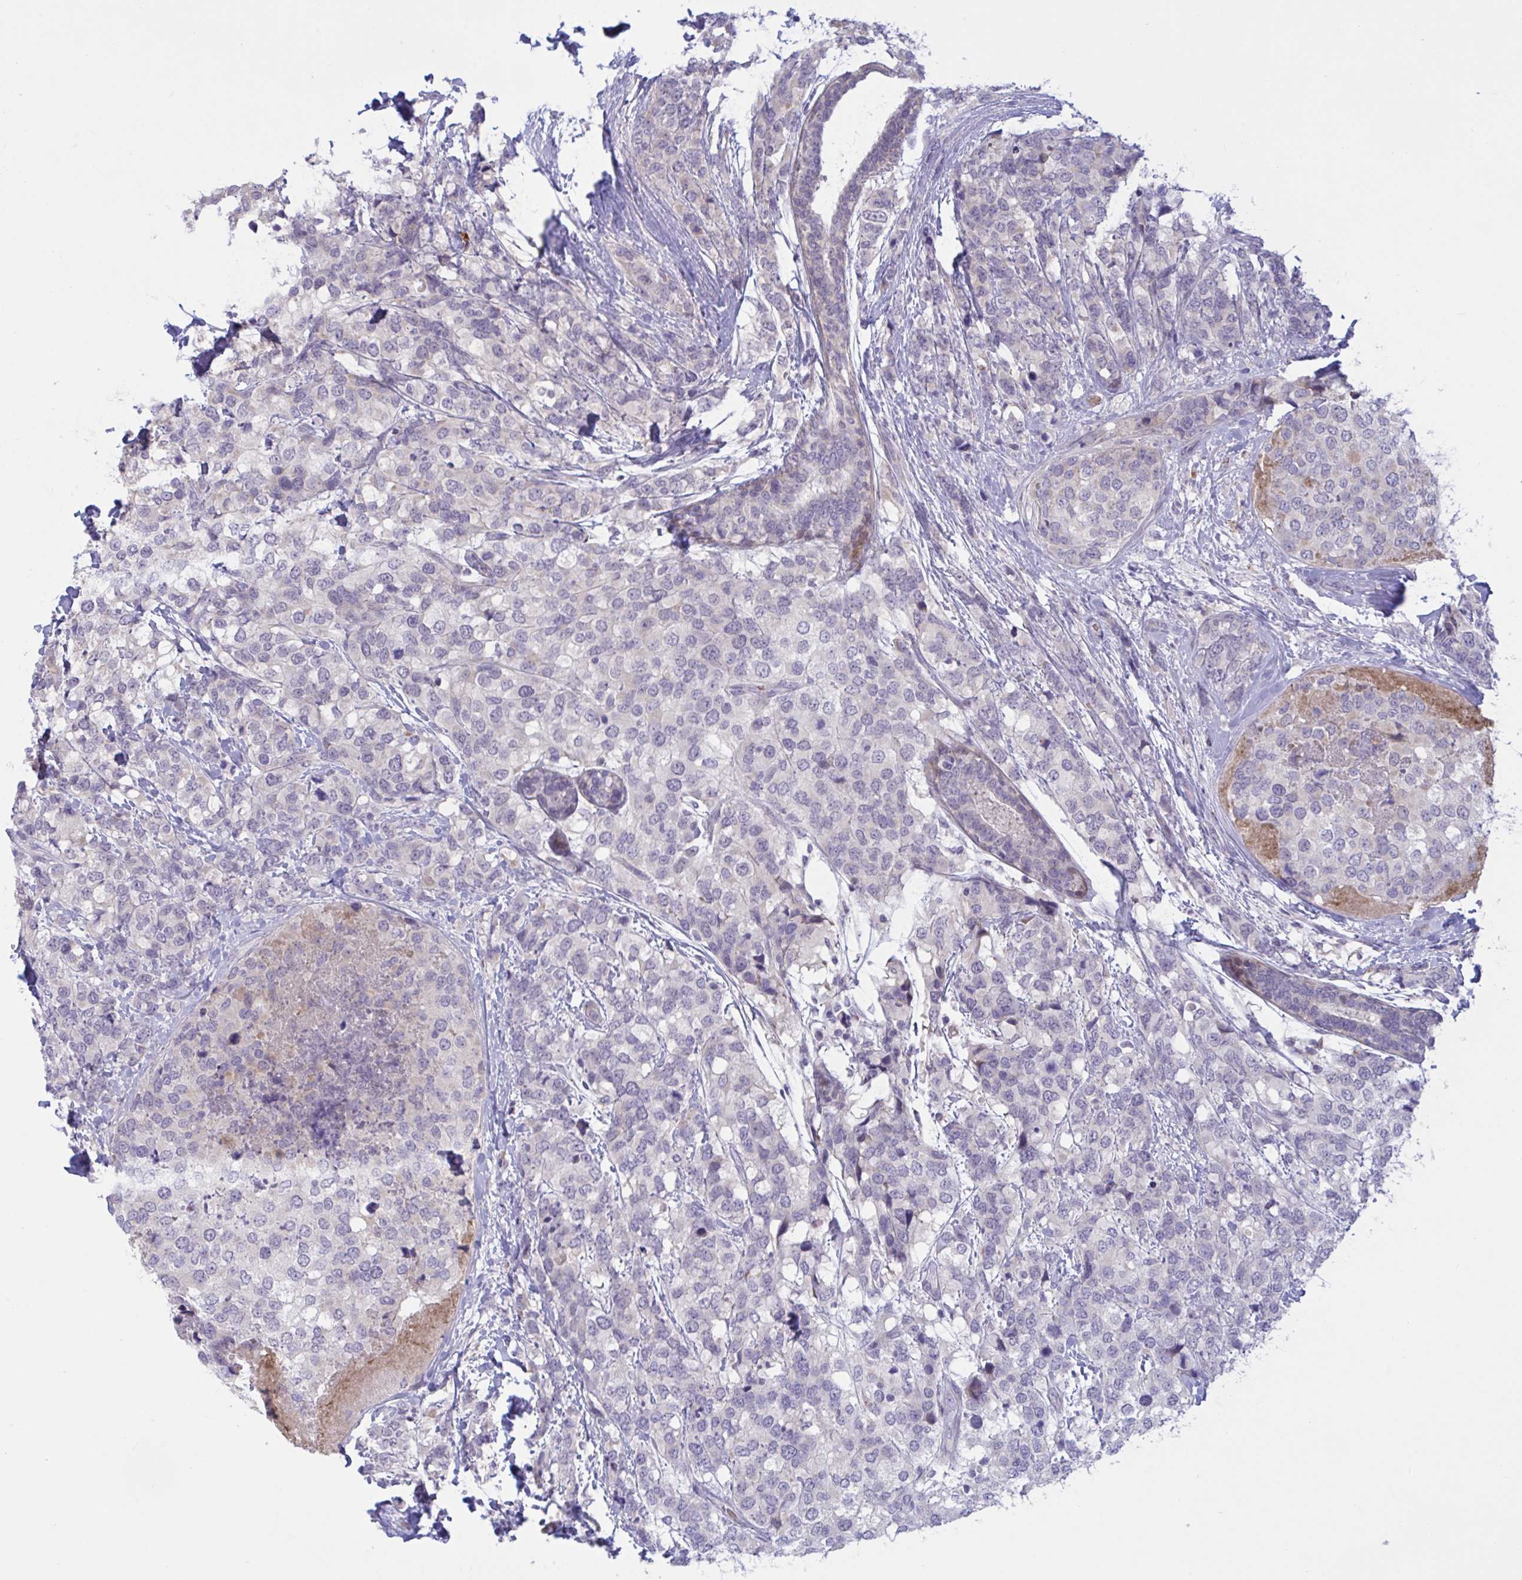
{"staining": {"intensity": "negative", "quantity": "none", "location": "none"}, "tissue": "breast cancer", "cell_type": "Tumor cells", "image_type": "cancer", "snomed": [{"axis": "morphology", "description": "Lobular carcinoma"}, {"axis": "topography", "description": "Breast"}], "caption": "This is a image of IHC staining of breast cancer, which shows no expression in tumor cells.", "gene": "VWC2", "patient": {"sex": "female", "age": 59}}